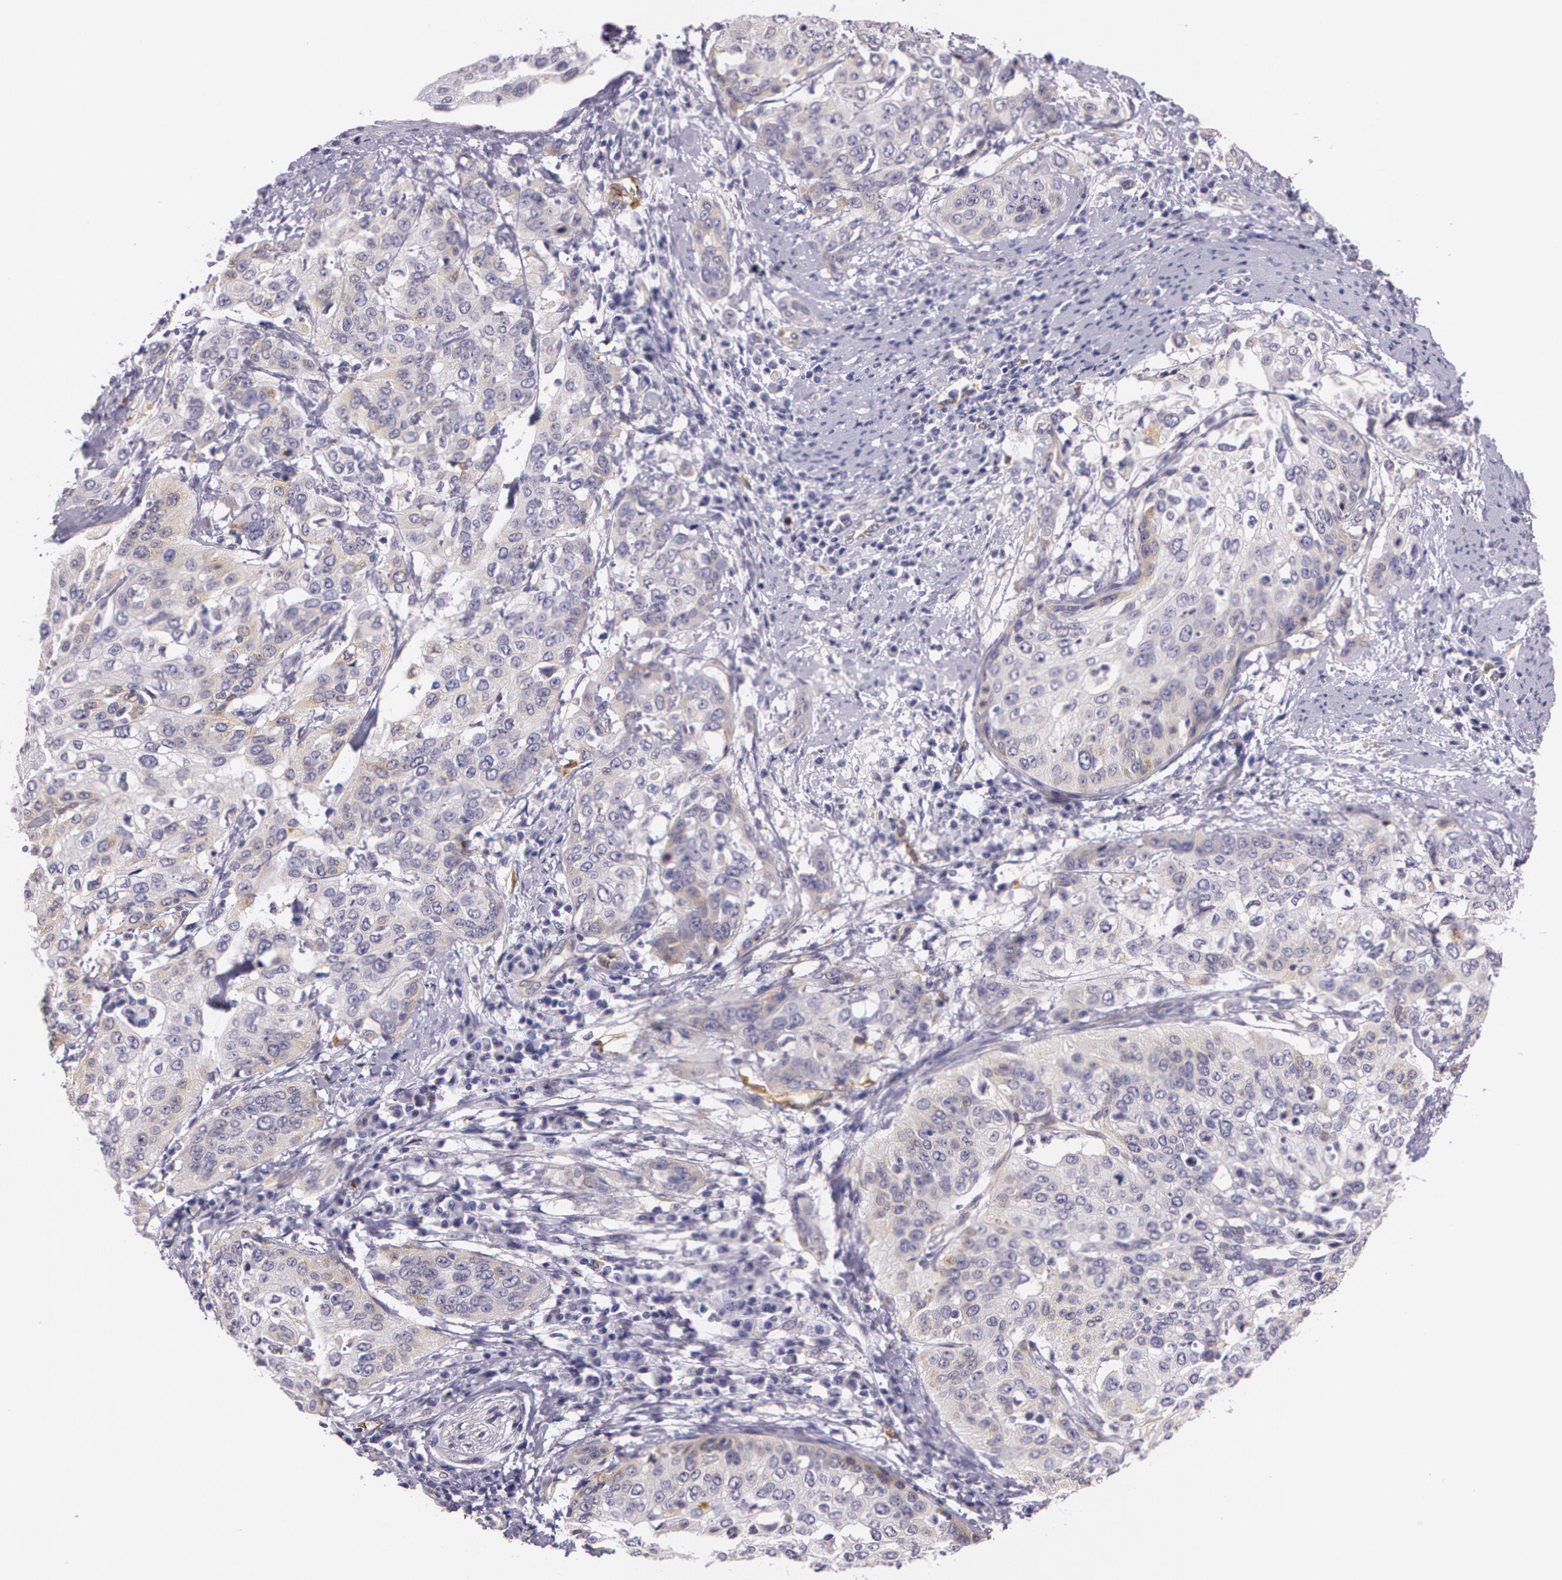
{"staining": {"intensity": "weak", "quantity": "<25%", "location": "cytoplasmic/membranous"}, "tissue": "cervical cancer", "cell_type": "Tumor cells", "image_type": "cancer", "snomed": [{"axis": "morphology", "description": "Squamous cell carcinoma, NOS"}, {"axis": "topography", "description": "Cervix"}], "caption": "Immunohistochemical staining of cervical cancer (squamous cell carcinoma) displays no significant positivity in tumor cells.", "gene": "APP", "patient": {"sex": "female", "age": 41}}